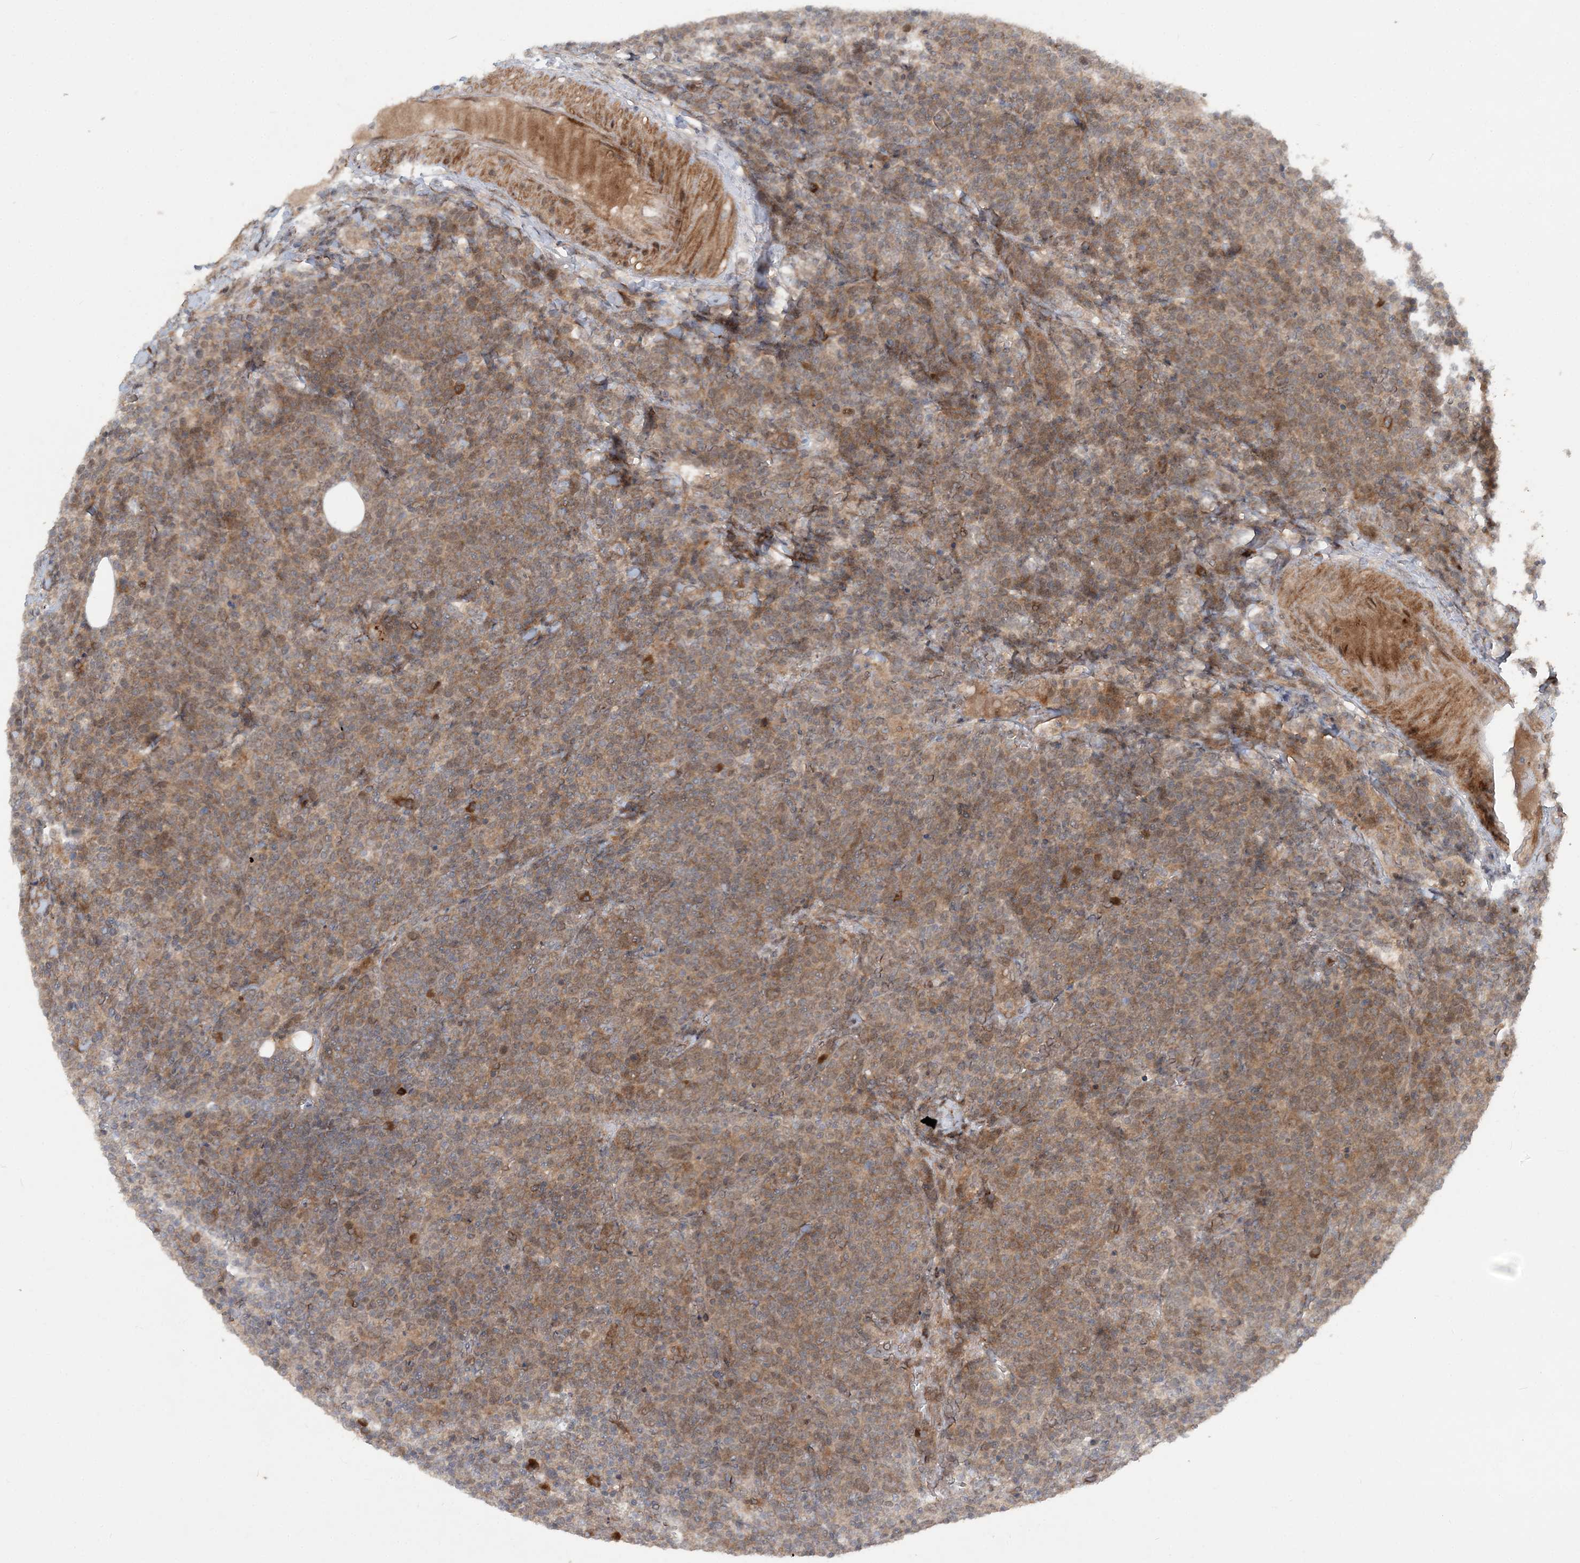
{"staining": {"intensity": "moderate", "quantity": ">75%", "location": "cytoplasmic/membranous"}, "tissue": "lymphoma", "cell_type": "Tumor cells", "image_type": "cancer", "snomed": [{"axis": "morphology", "description": "Malignant lymphoma, non-Hodgkin's type, High grade"}, {"axis": "topography", "description": "Lymph node"}], "caption": "A brown stain shows moderate cytoplasmic/membranous expression of a protein in human high-grade malignant lymphoma, non-Hodgkin's type tumor cells.", "gene": "UBR3", "patient": {"sex": "male", "age": 61}}